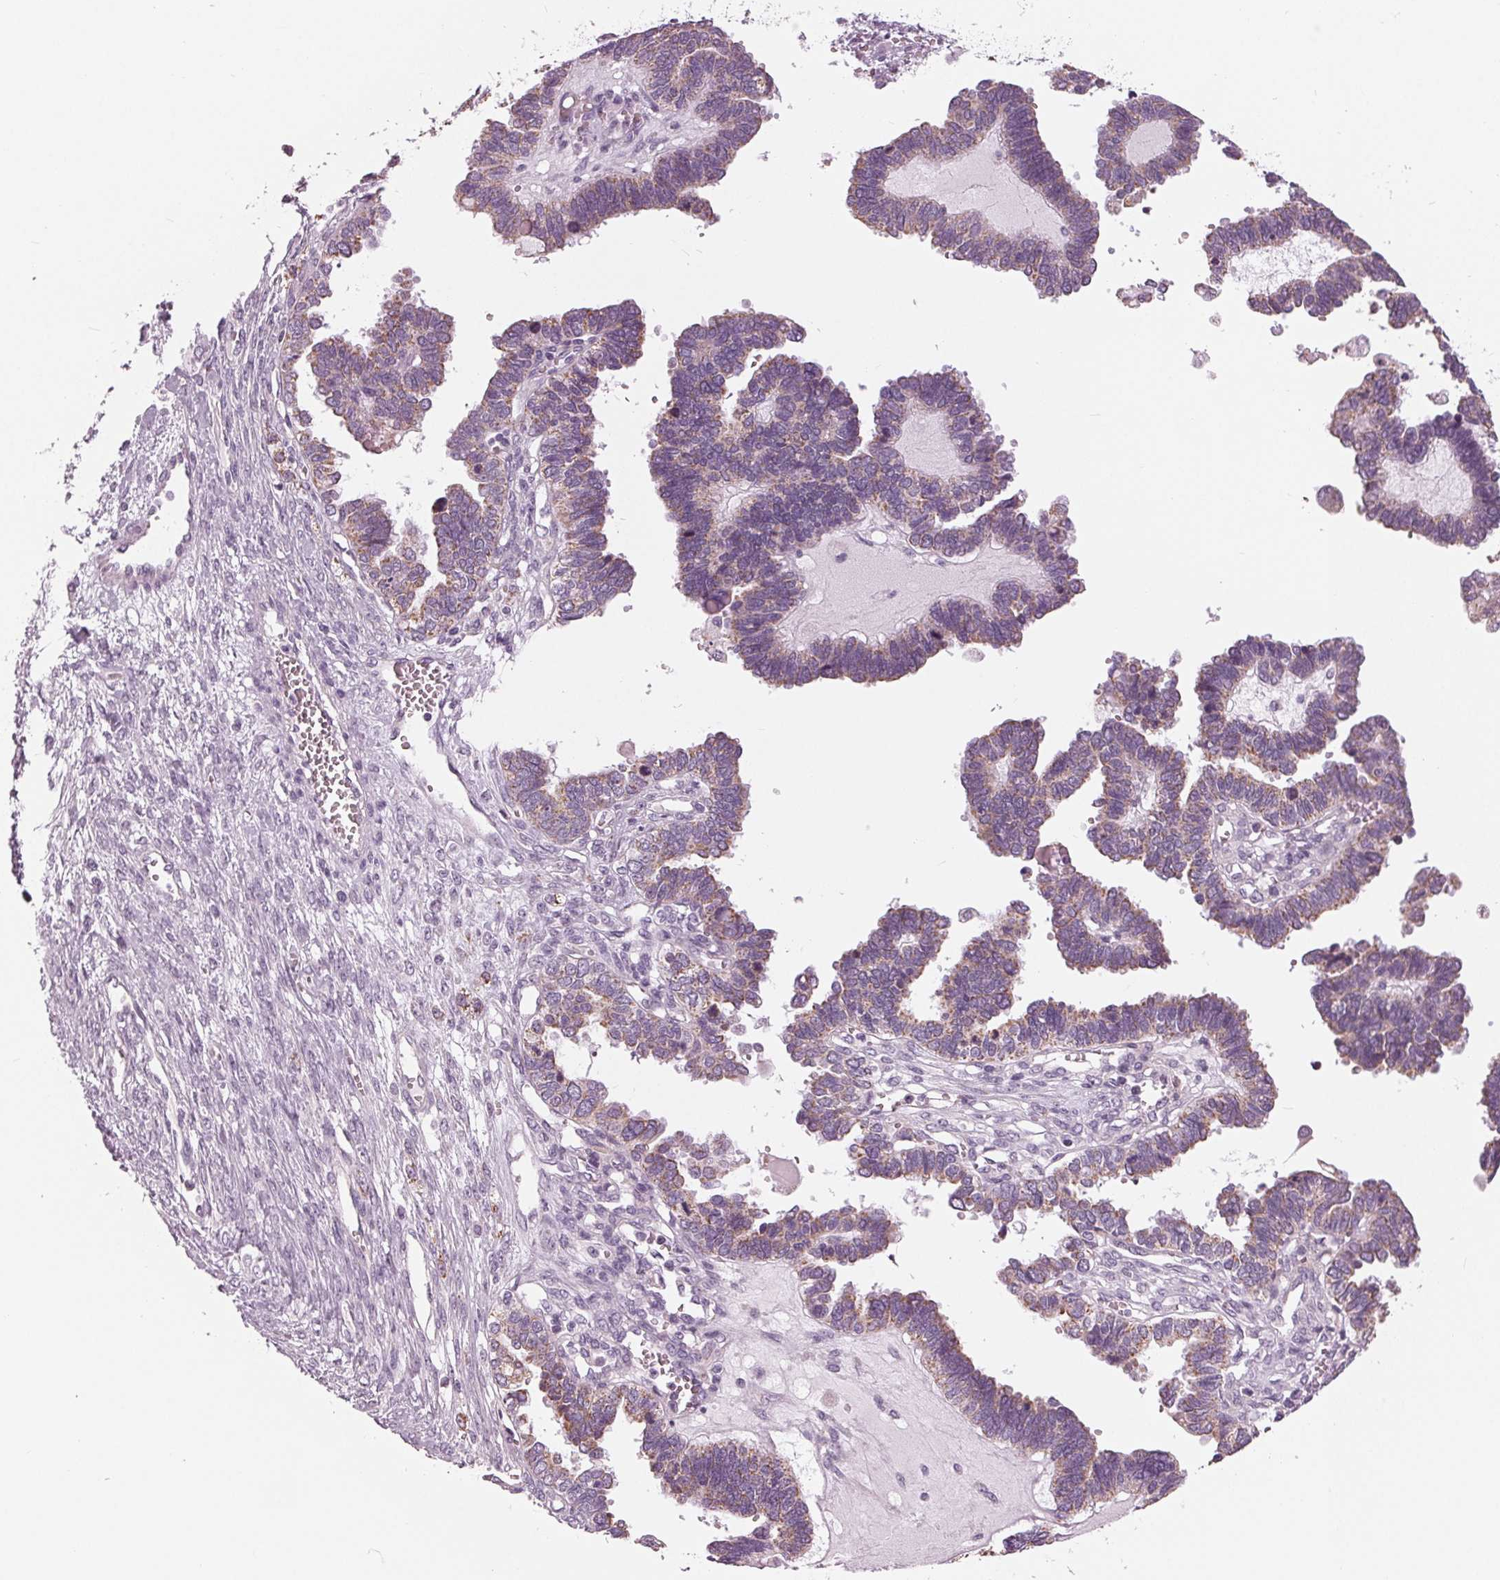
{"staining": {"intensity": "weak", "quantity": ">75%", "location": "cytoplasmic/membranous"}, "tissue": "ovarian cancer", "cell_type": "Tumor cells", "image_type": "cancer", "snomed": [{"axis": "morphology", "description": "Cystadenocarcinoma, serous, NOS"}, {"axis": "topography", "description": "Ovary"}], "caption": "Protein expression by immunohistochemistry displays weak cytoplasmic/membranous positivity in about >75% of tumor cells in ovarian serous cystadenocarcinoma. Using DAB (brown) and hematoxylin (blue) stains, captured at high magnification using brightfield microscopy.", "gene": "SAMD4A", "patient": {"sex": "female", "age": 51}}